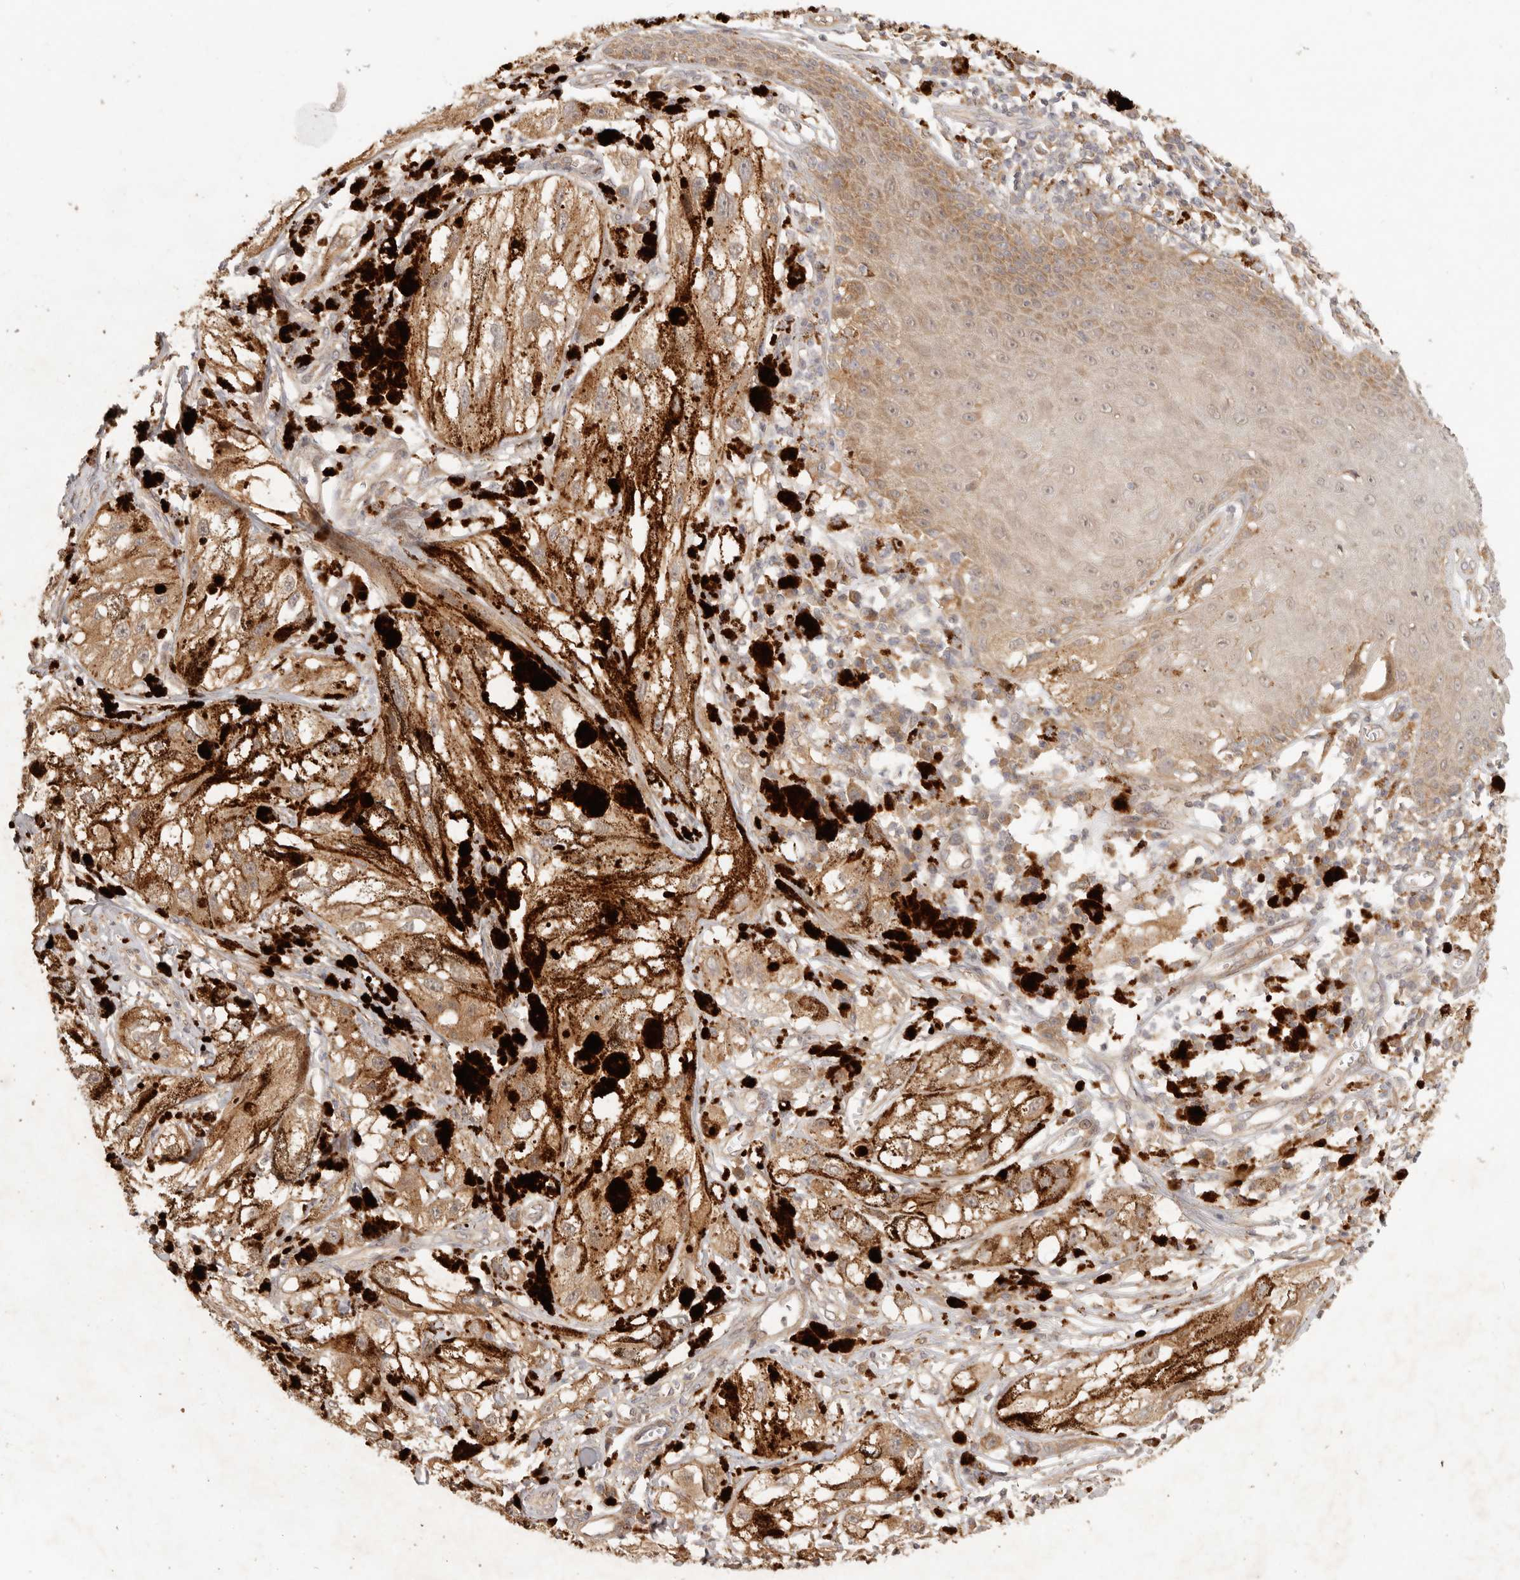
{"staining": {"intensity": "moderate", "quantity": ">75%", "location": "cytoplasmic/membranous"}, "tissue": "melanoma", "cell_type": "Tumor cells", "image_type": "cancer", "snomed": [{"axis": "morphology", "description": "Malignant melanoma, NOS"}, {"axis": "topography", "description": "Skin"}], "caption": "A brown stain highlights moderate cytoplasmic/membranous expression of a protein in human melanoma tumor cells.", "gene": "VIPR1", "patient": {"sex": "male", "age": 88}}